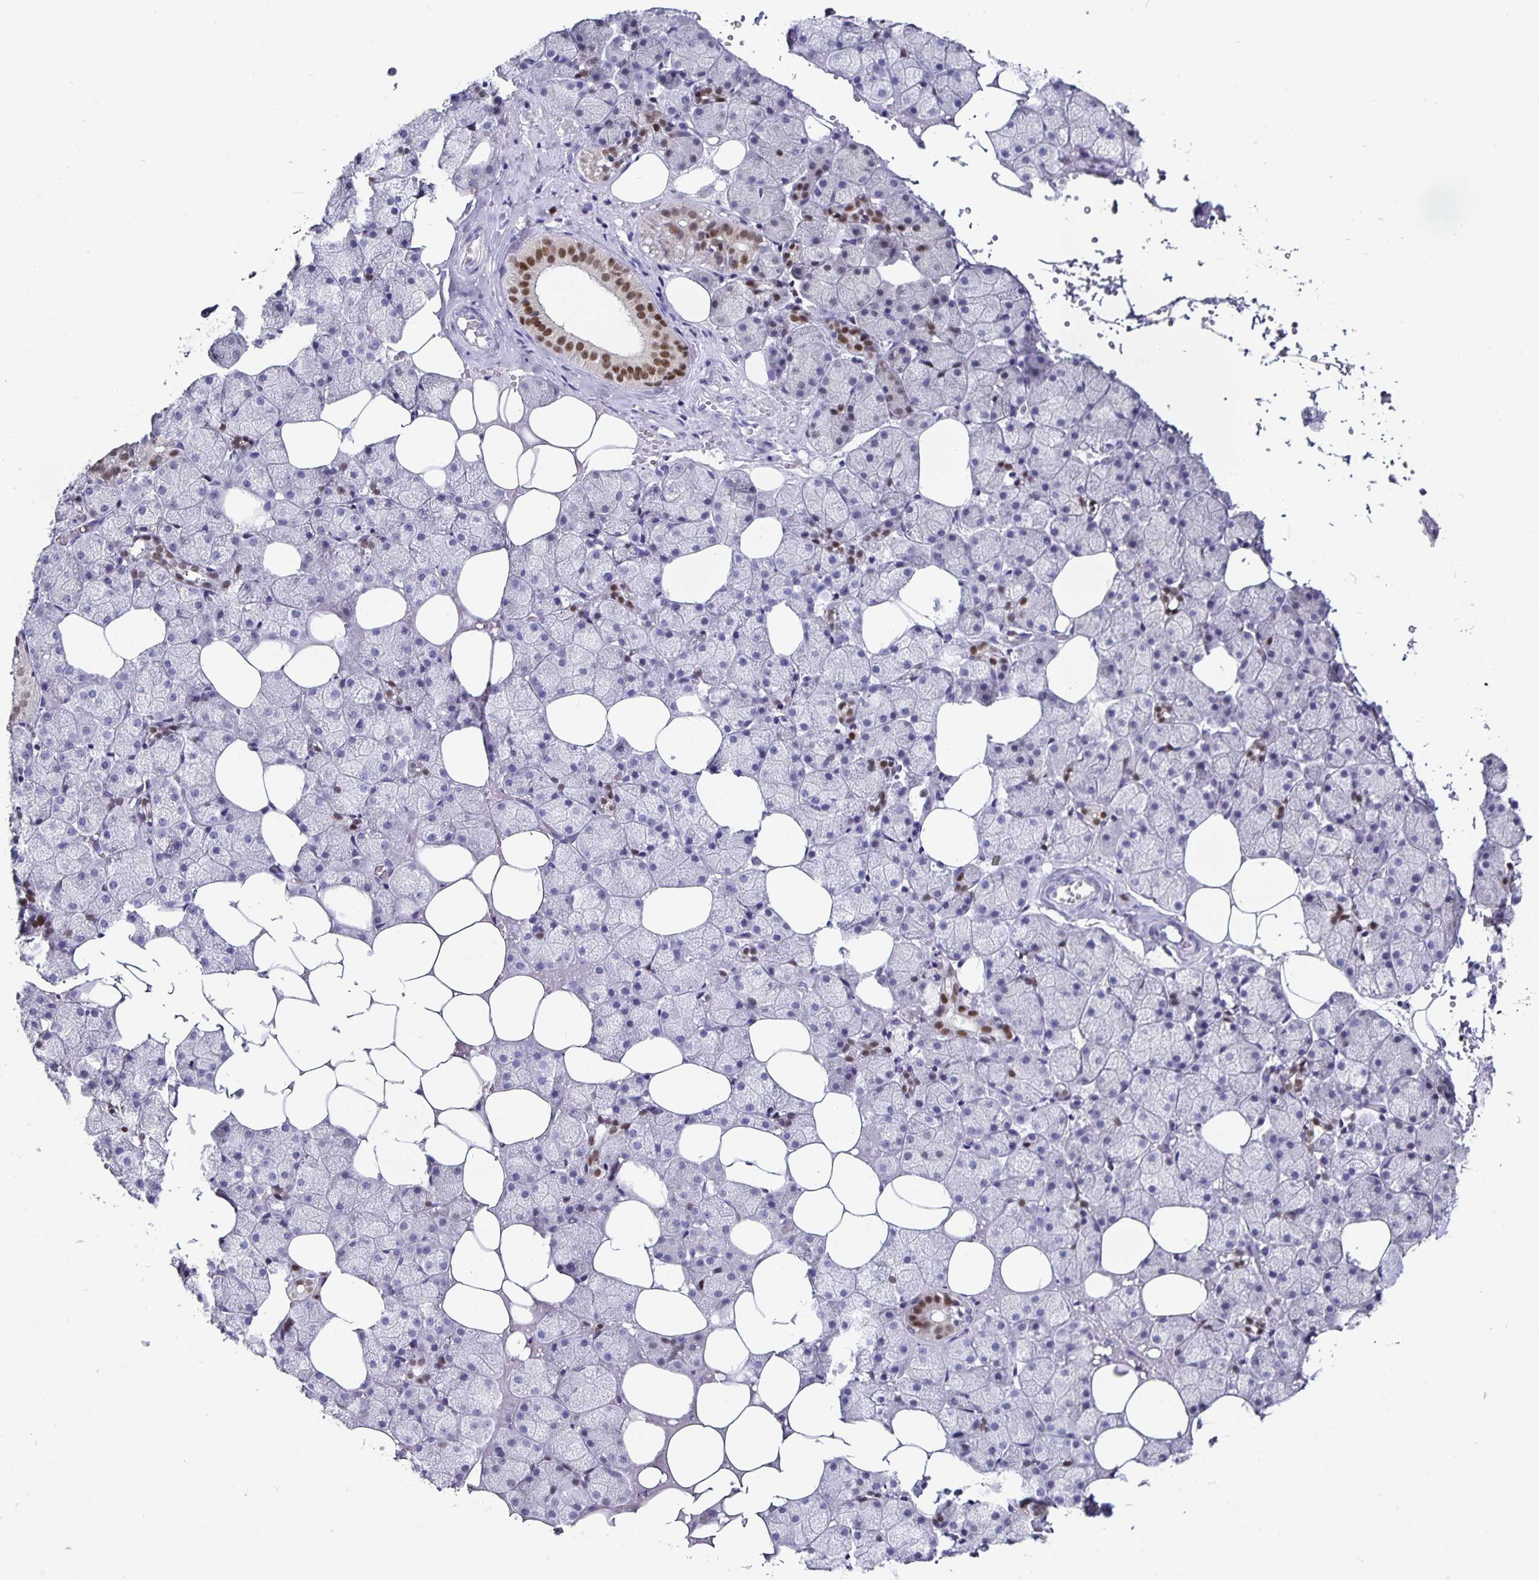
{"staining": {"intensity": "moderate", "quantity": "<25%", "location": "nuclear"}, "tissue": "salivary gland", "cell_type": "Glandular cells", "image_type": "normal", "snomed": [{"axis": "morphology", "description": "Normal tissue, NOS"}, {"axis": "topography", "description": "Salivary gland"}], "caption": "Protein staining of unremarkable salivary gland demonstrates moderate nuclear staining in about <25% of glandular cells.", "gene": "RUNX2", "patient": {"sex": "male", "age": 38}}